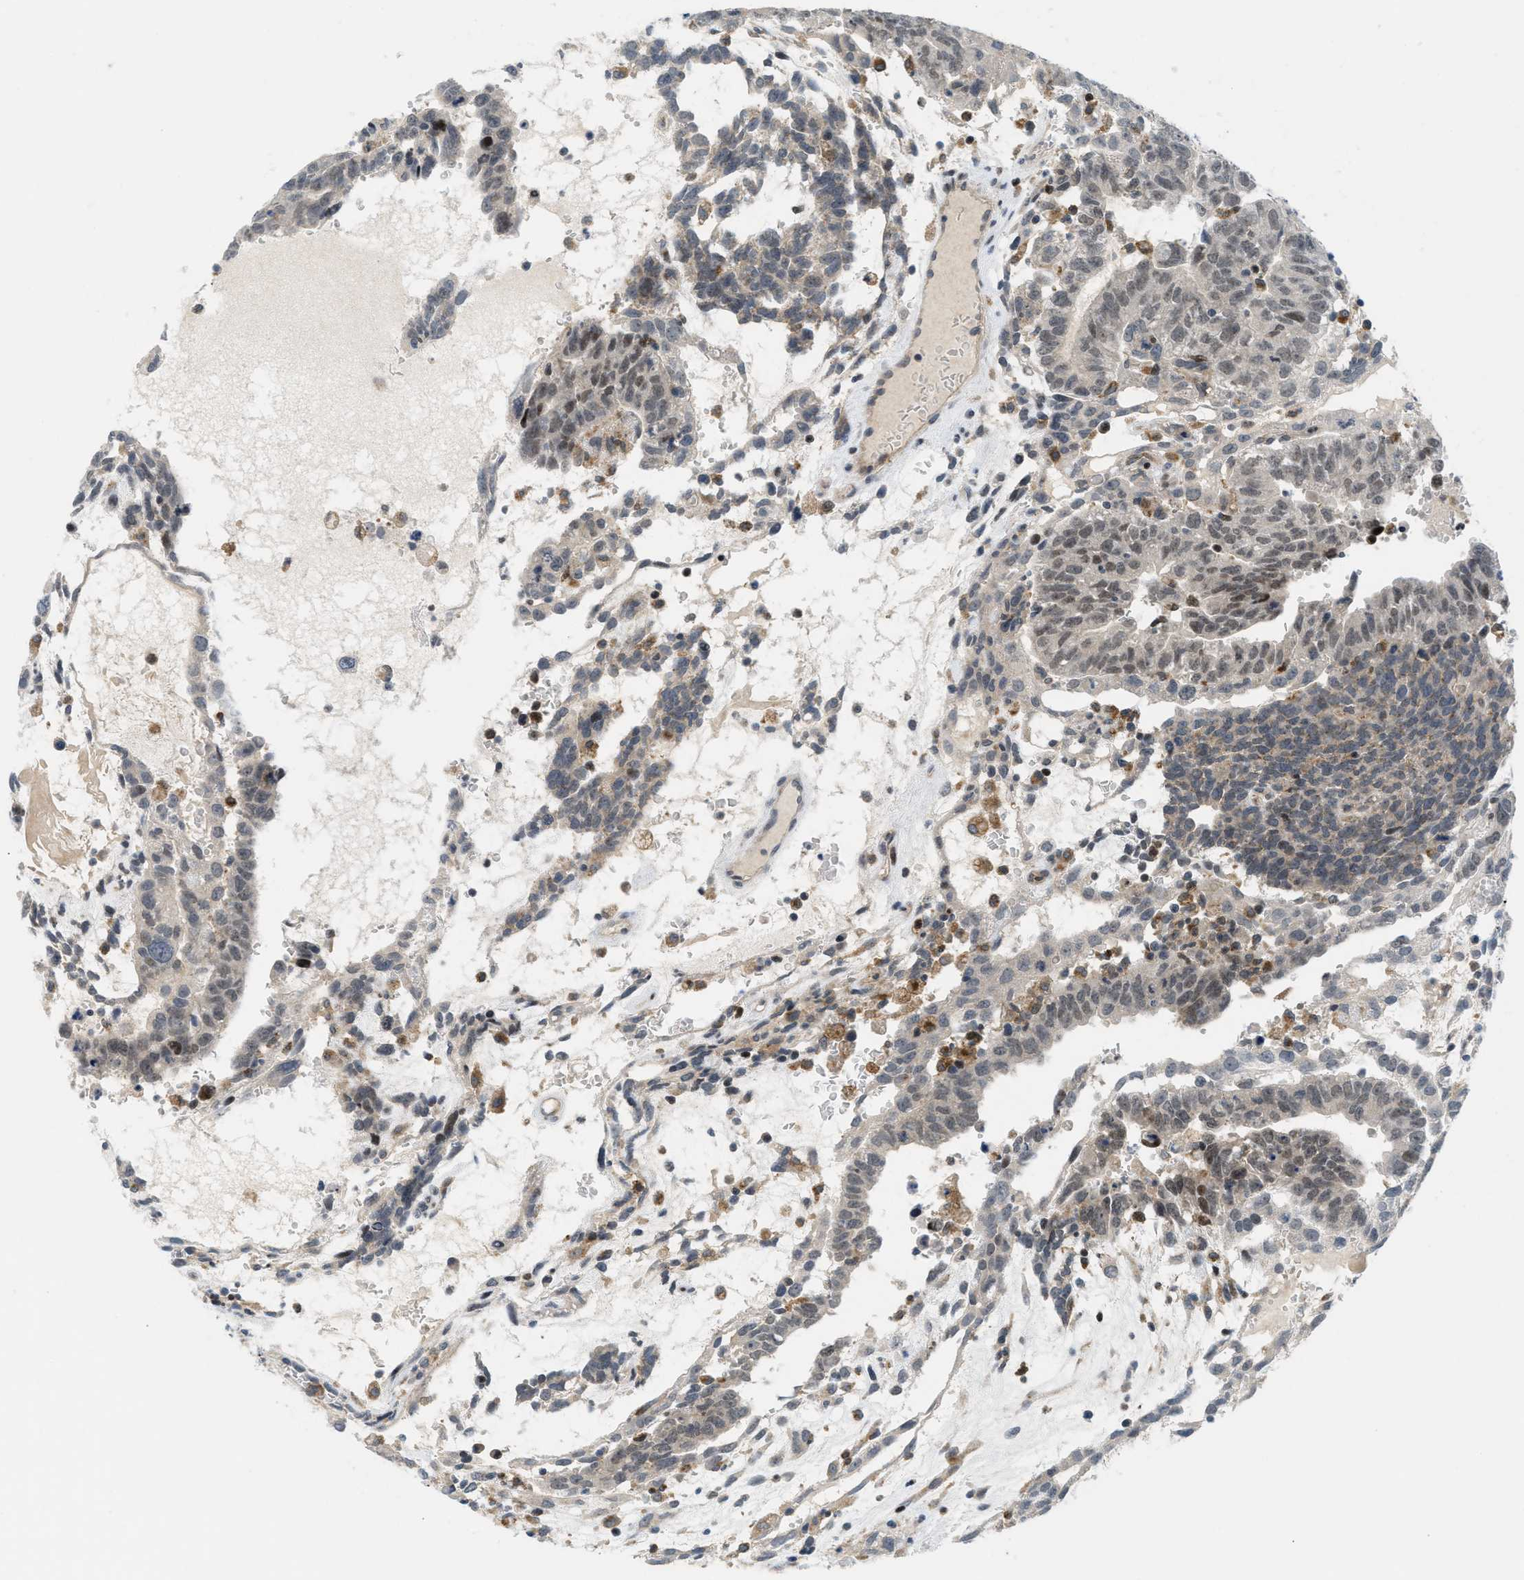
{"staining": {"intensity": "weak", "quantity": "25%-75%", "location": "nuclear"}, "tissue": "testis cancer", "cell_type": "Tumor cells", "image_type": "cancer", "snomed": [{"axis": "morphology", "description": "Seminoma, NOS"}, {"axis": "morphology", "description": "Carcinoma, Embryonal, NOS"}, {"axis": "topography", "description": "Testis"}], "caption": "Testis cancer (seminoma) tissue displays weak nuclear positivity in approximately 25%-75% of tumor cells", "gene": "ING1", "patient": {"sex": "male", "age": 52}}